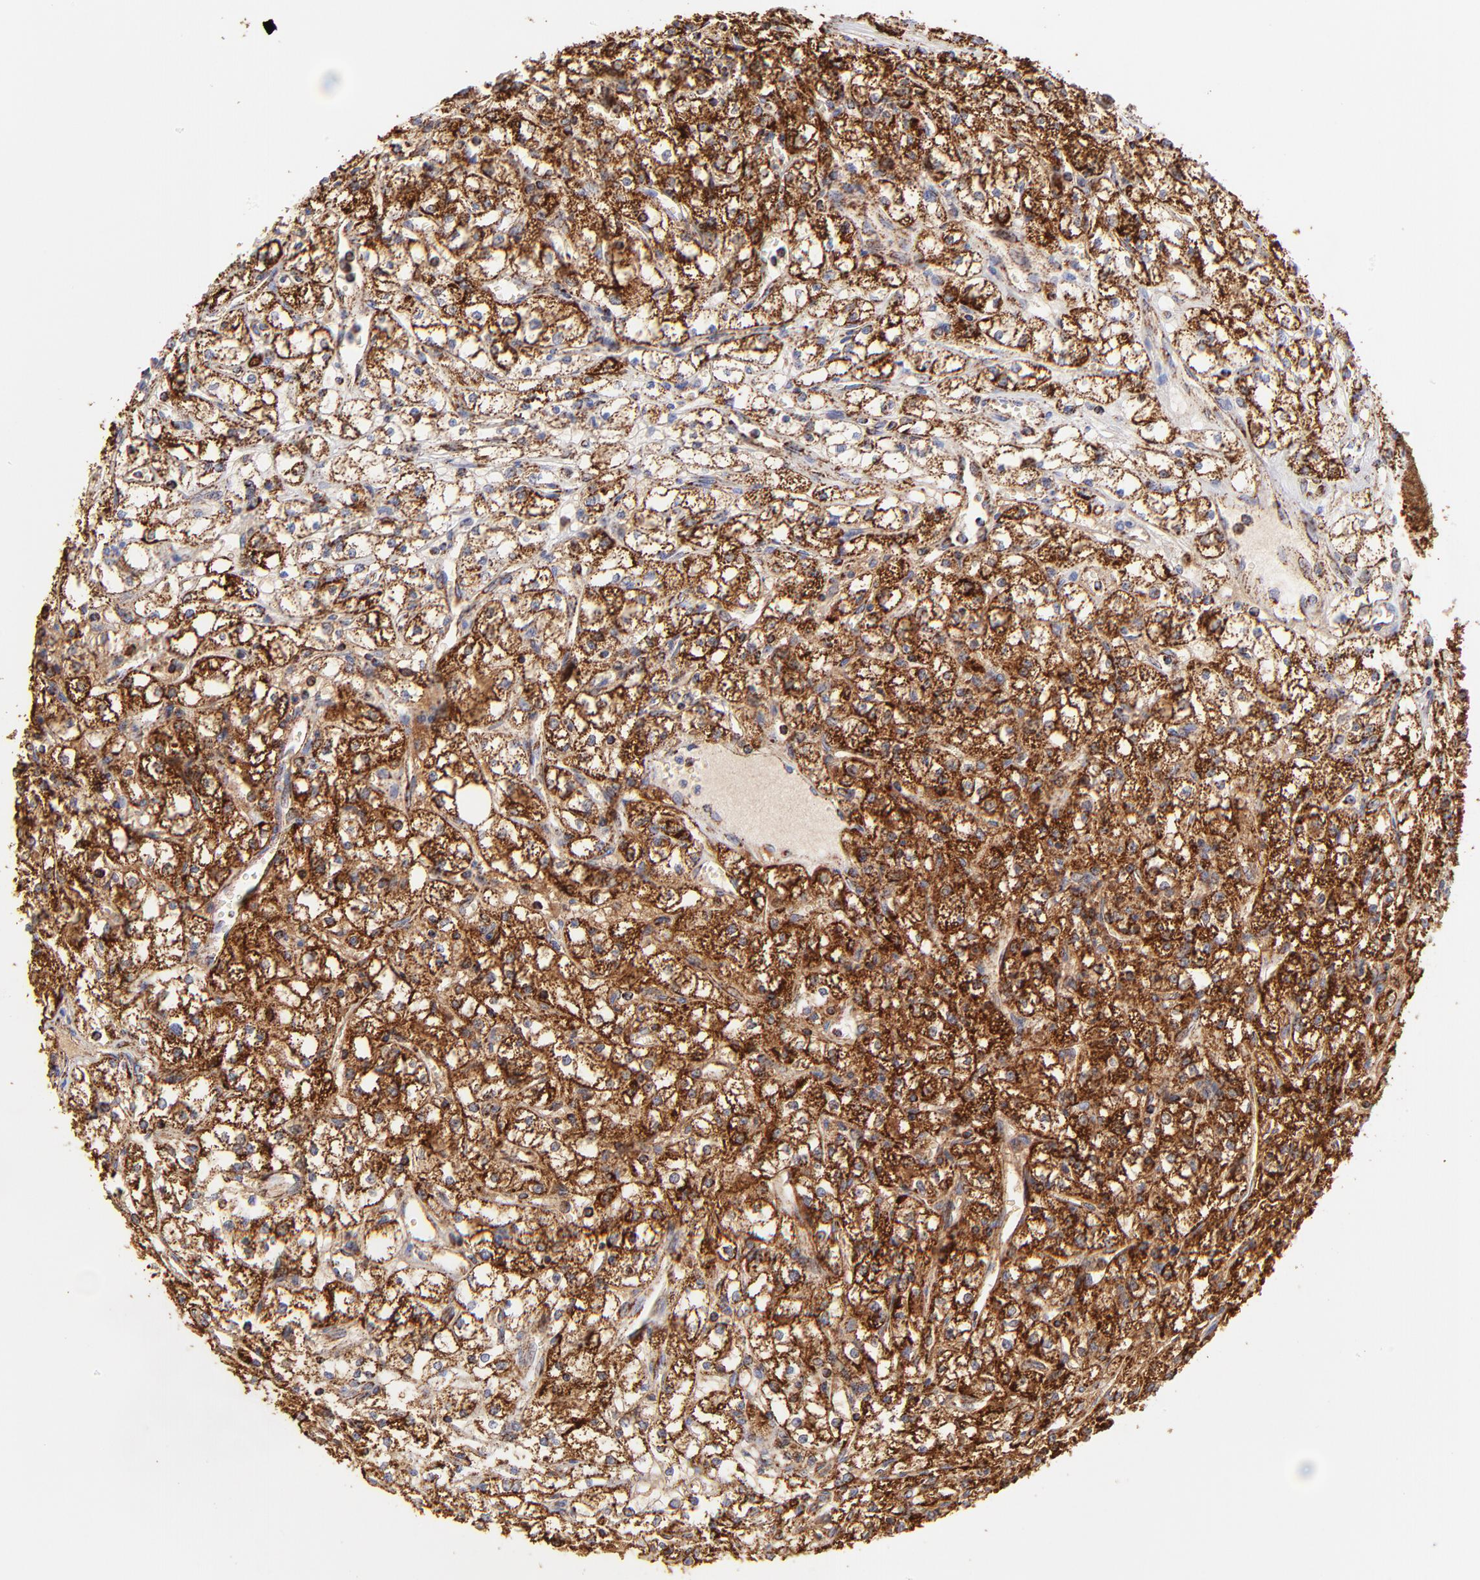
{"staining": {"intensity": "strong", "quantity": ">75%", "location": "cytoplasmic/membranous"}, "tissue": "renal cancer", "cell_type": "Tumor cells", "image_type": "cancer", "snomed": [{"axis": "morphology", "description": "Adenocarcinoma, NOS"}, {"axis": "topography", "description": "Kidney"}], "caption": "This image reveals renal adenocarcinoma stained with immunohistochemistry (IHC) to label a protein in brown. The cytoplasmic/membranous of tumor cells show strong positivity for the protein. Nuclei are counter-stained blue.", "gene": "ECH1", "patient": {"sex": "male", "age": 61}}